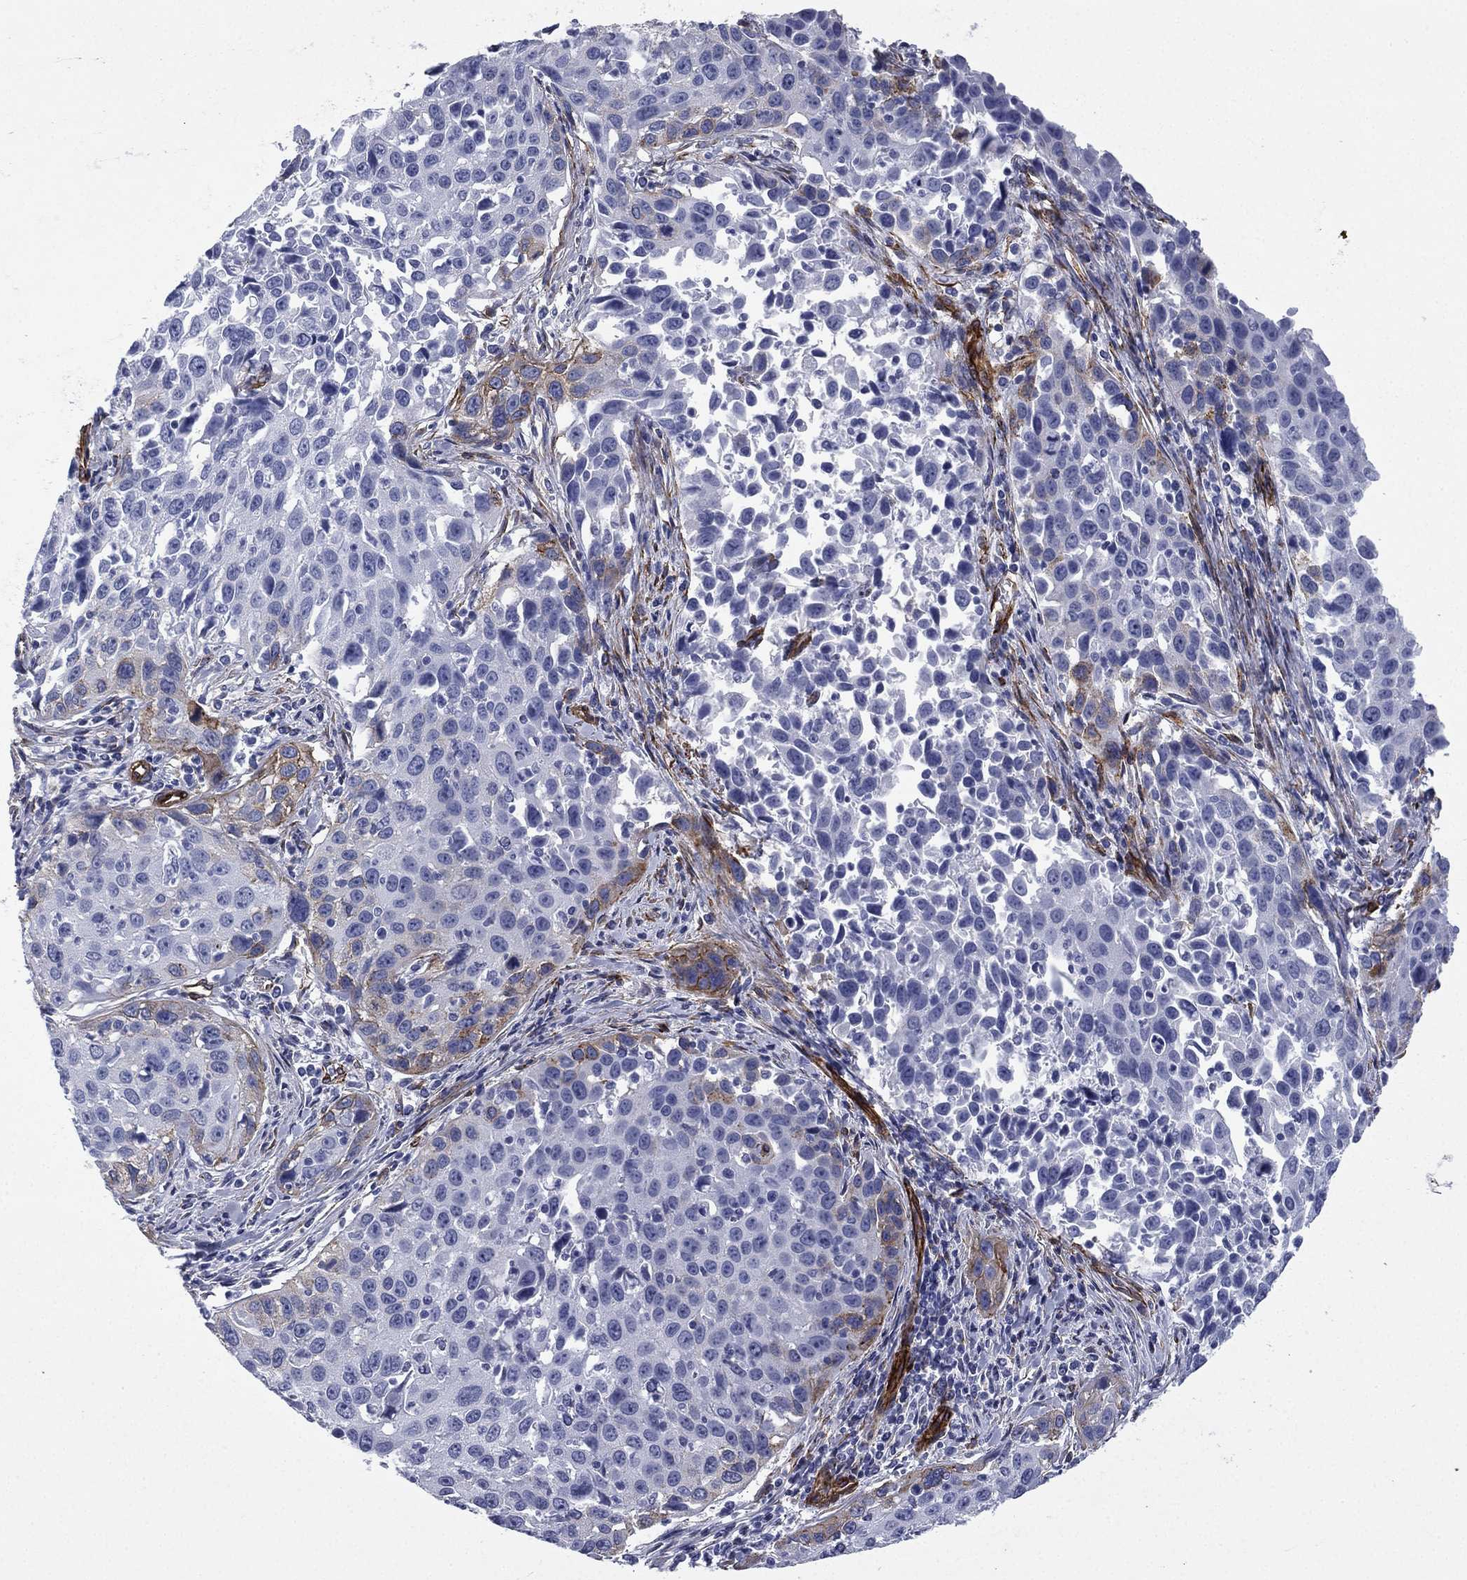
{"staining": {"intensity": "negative", "quantity": "none", "location": "none"}, "tissue": "cervical cancer", "cell_type": "Tumor cells", "image_type": "cancer", "snomed": [{"axis": "morphology", "description": "Squamous cell carcinoma, NOS"}, {"axis": "topography", "description": "Cervix"}], "caption": "Micrograph shows no significant protein expression in tumor cells of cervical cancer.", "gene": "CAVIN3", "patient": {"sex": "female", "age": 26}}